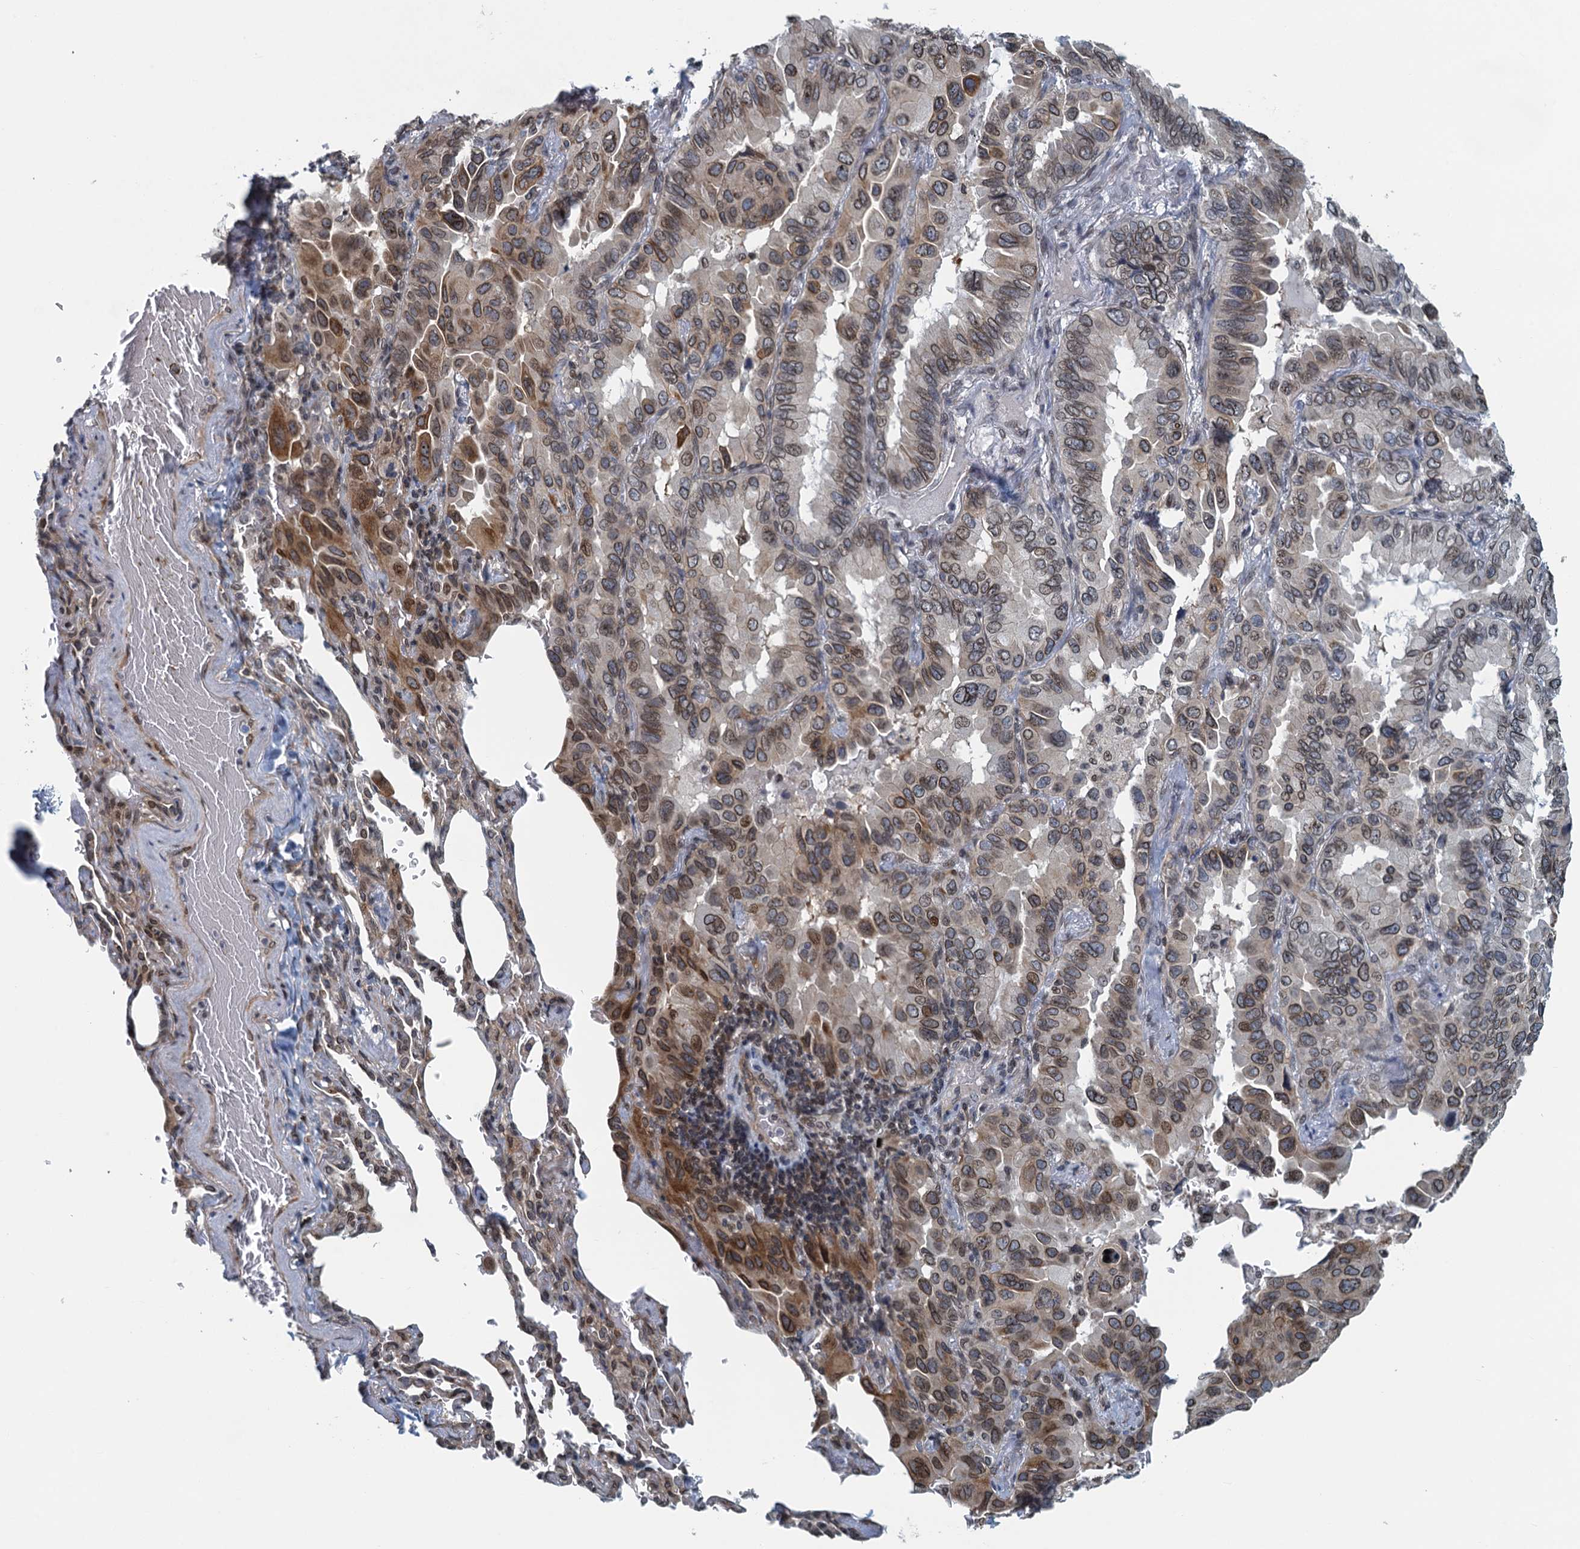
{"staining": {"intensity": "moderate", "quantity": ">75%", "location": "cytoplasmic/membranous,nuclear"}, "tissue": "lung cancer", "cell_type": "Tumor cells", "image_type": "cancer", "snomed": [{"axis": "morphology", "description": "Adenocarcinoma, NOS"}, {"axis": "topography", "description": "Lung"}], "caption": "Immunohistochemistry (IHC) of human lung cancer shows medium levels of moderate cytoplasmic/membranous and nuclear staining in about >75% of tumor cells. (IHC, brightfield microscopy, high magnification).", "gene": "CCDC34", "patient": {"sex": "male", "age": 64}}